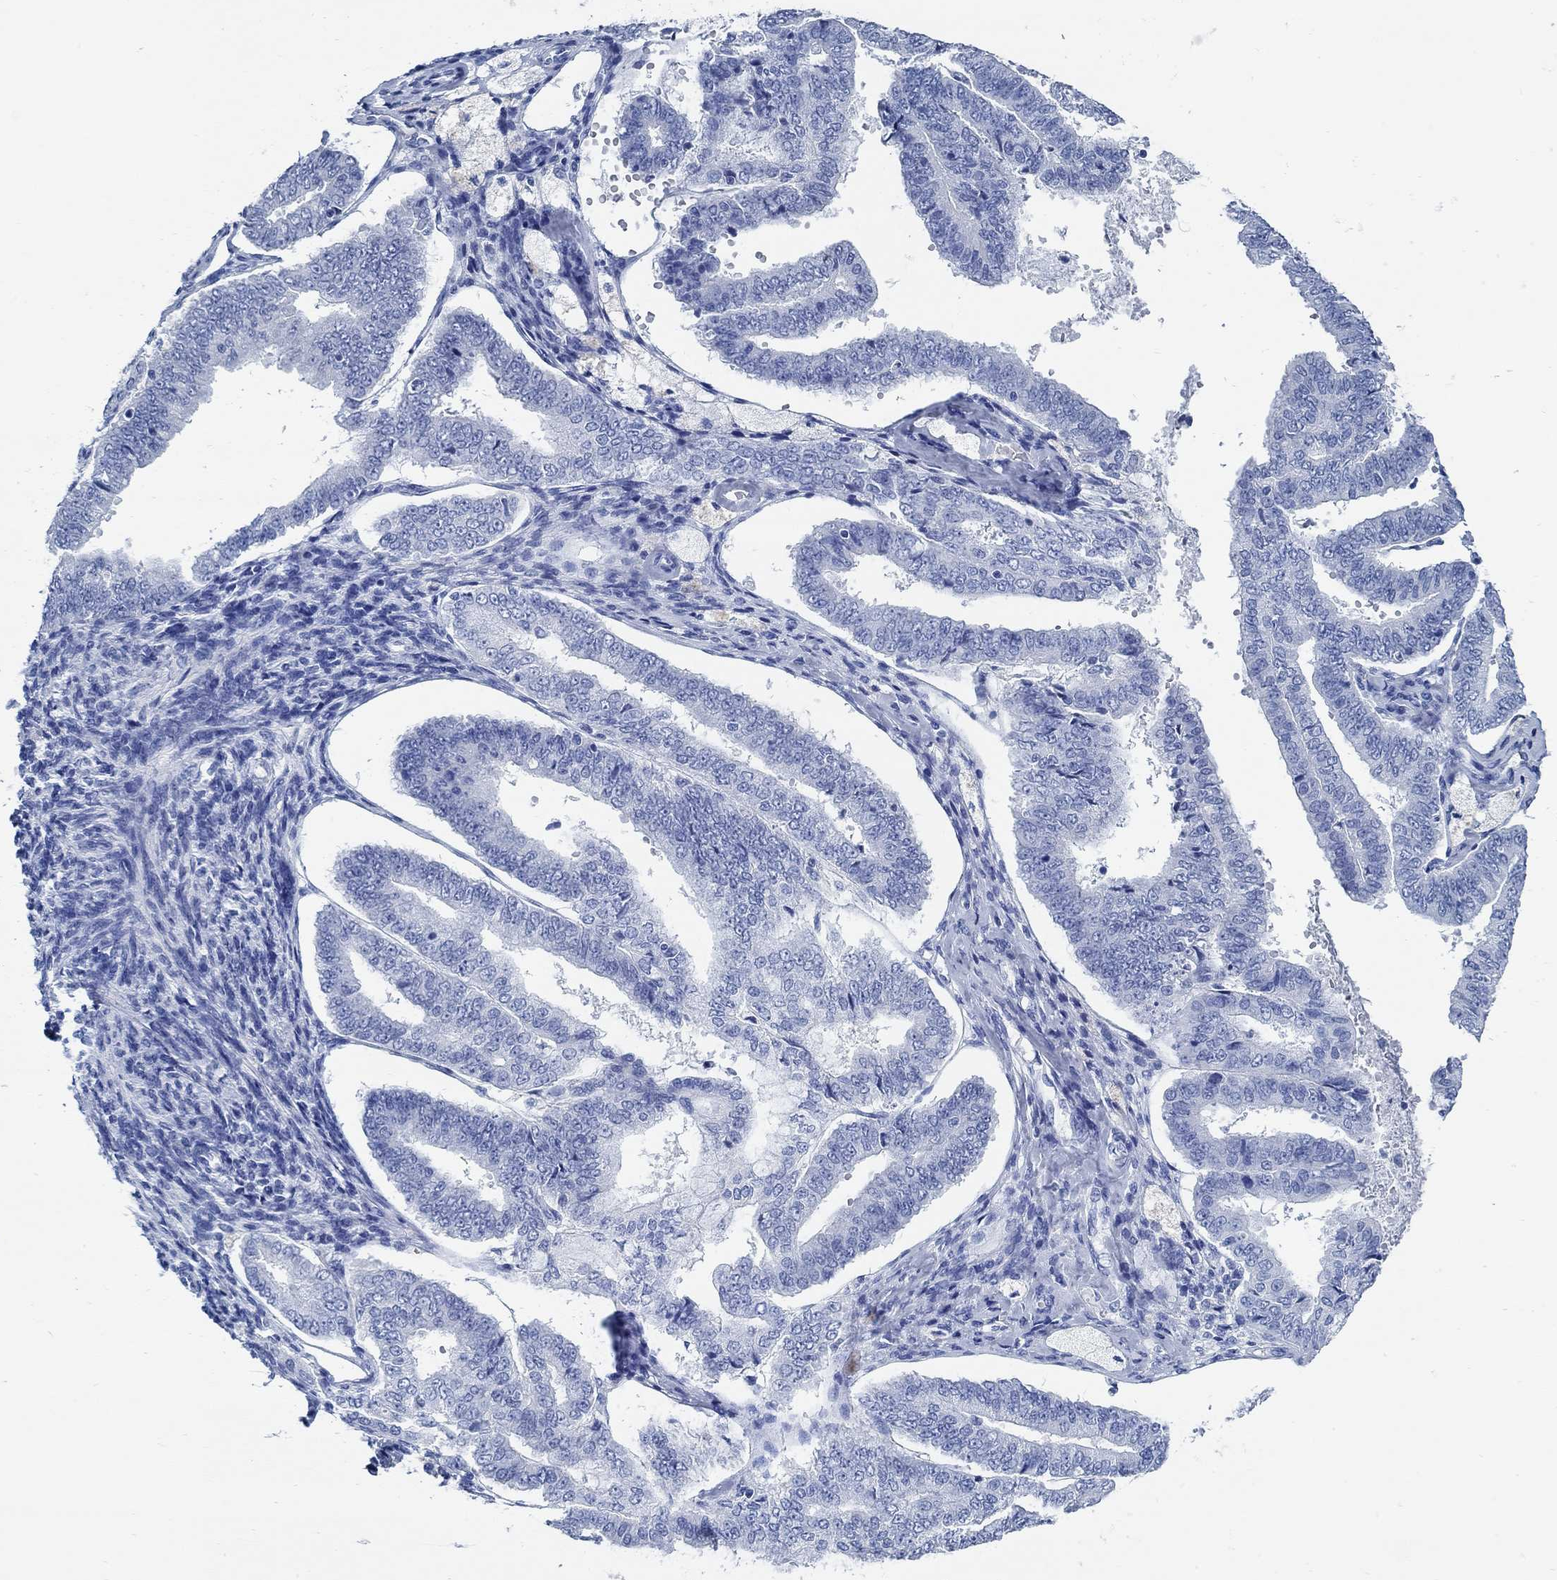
{"staining": {"intensity": "negative", "quantity": "none", "location": "none"}, "tissue": "endometrial cancer", "cell_type": "Tumor cells", "image_type": "cancer", "snomed": [{"axis": "morphology", "description": "Adenocarcinoma, NOS"}, {"axis": "topography", "description": "Endometrium"}], "caption": "There is no significant expression in tumor cells of endometrial cancer.", "gene": "SLC45A1", "patient": {"sex": "female", "age": 63}}